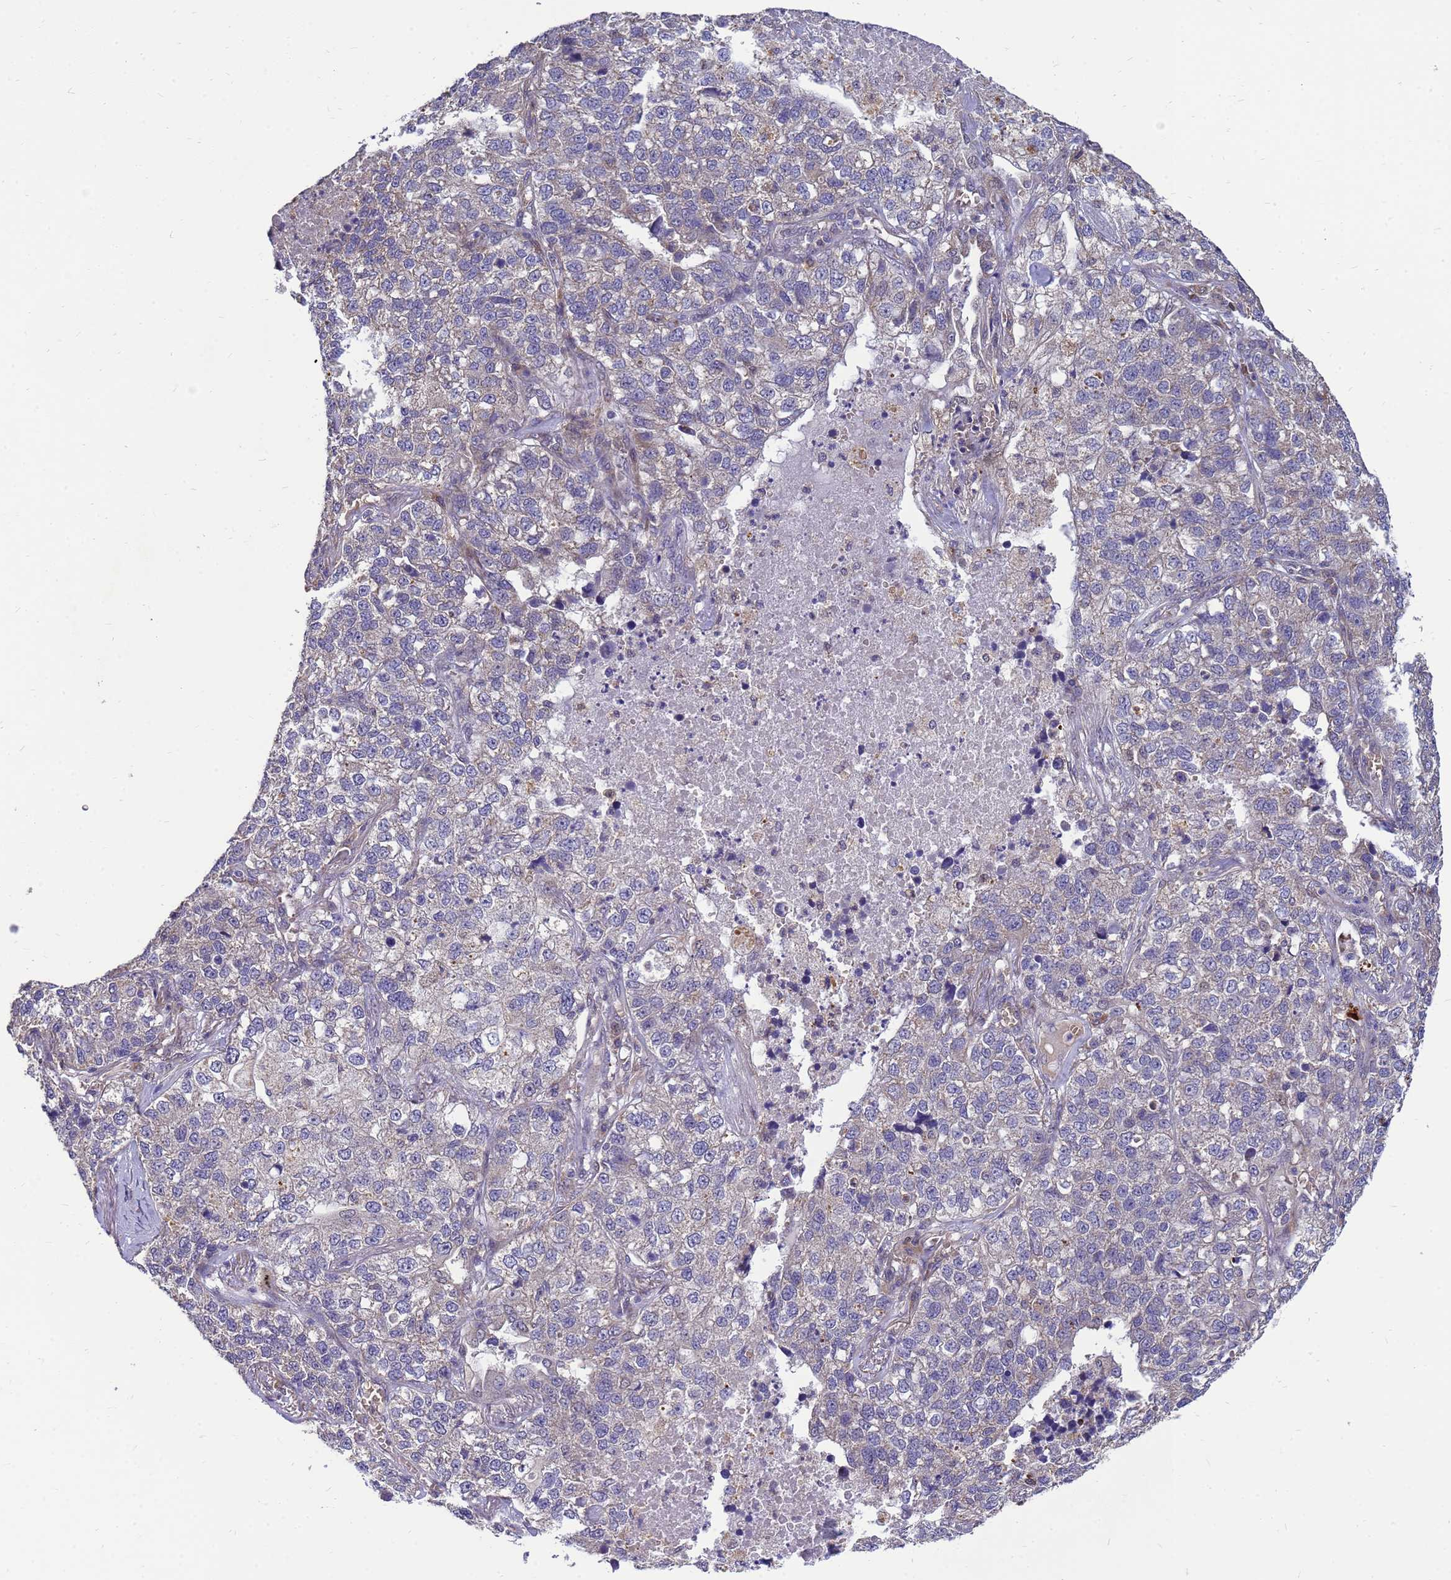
{"staining": {"intensity": "negative", "quantity": "none", "location": "none"}, "tissue": "lung cancer", "cell_type": "Tumor cells", "image_type": "cancer", "snomed": [{"axis": "morphology", "description": "Adenocarcinoma, NOS"}, {"axis": "topography", "description": "Lung"}], "caption": "DAB immunohistochemical staining of human adenocarcinoma (lung) shows no significant expression in tumor cells.", "gene": "EIF4EBP3", "patient": {"sex": "male", "age": 49}}